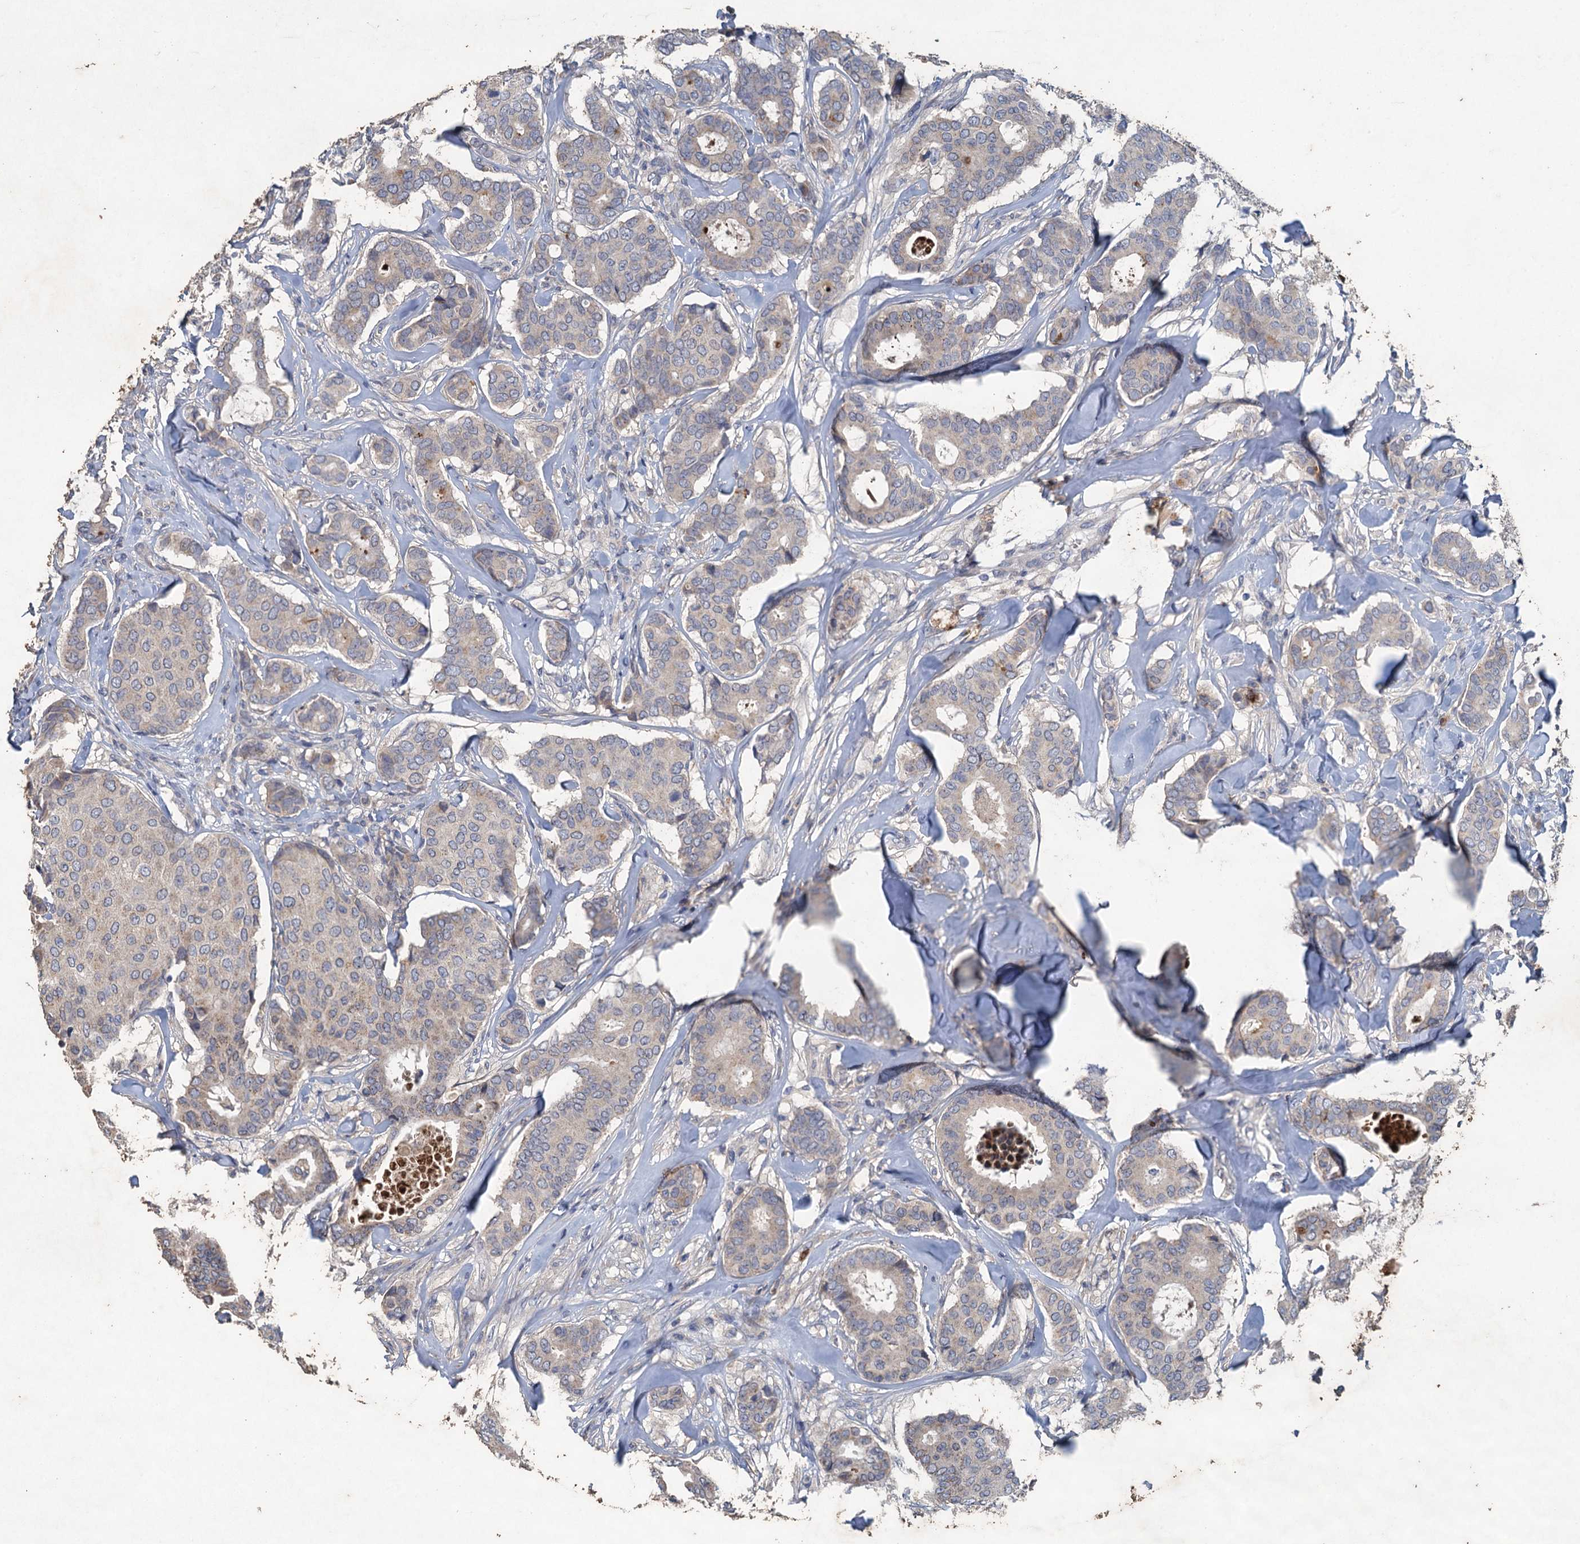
{"staining": {"intensity": "weak", "quantity": "<25%", "location": "cytoplasmic/membranous"}, "tissue": "breast cancer", "cell_type": "Tumor cells", "image_type": "cancer", "snomed": [{"axis": "morphology", "description": "Duct carcinoma"}, {"axis": "topography", "description": "Breast"}], "caption": "There is no significant expression in tumor cells of breast cancer (infiltrating ductal carcinoma).", "gene": "TPCN1", "patient": {"sex": "female", "age": 75}}